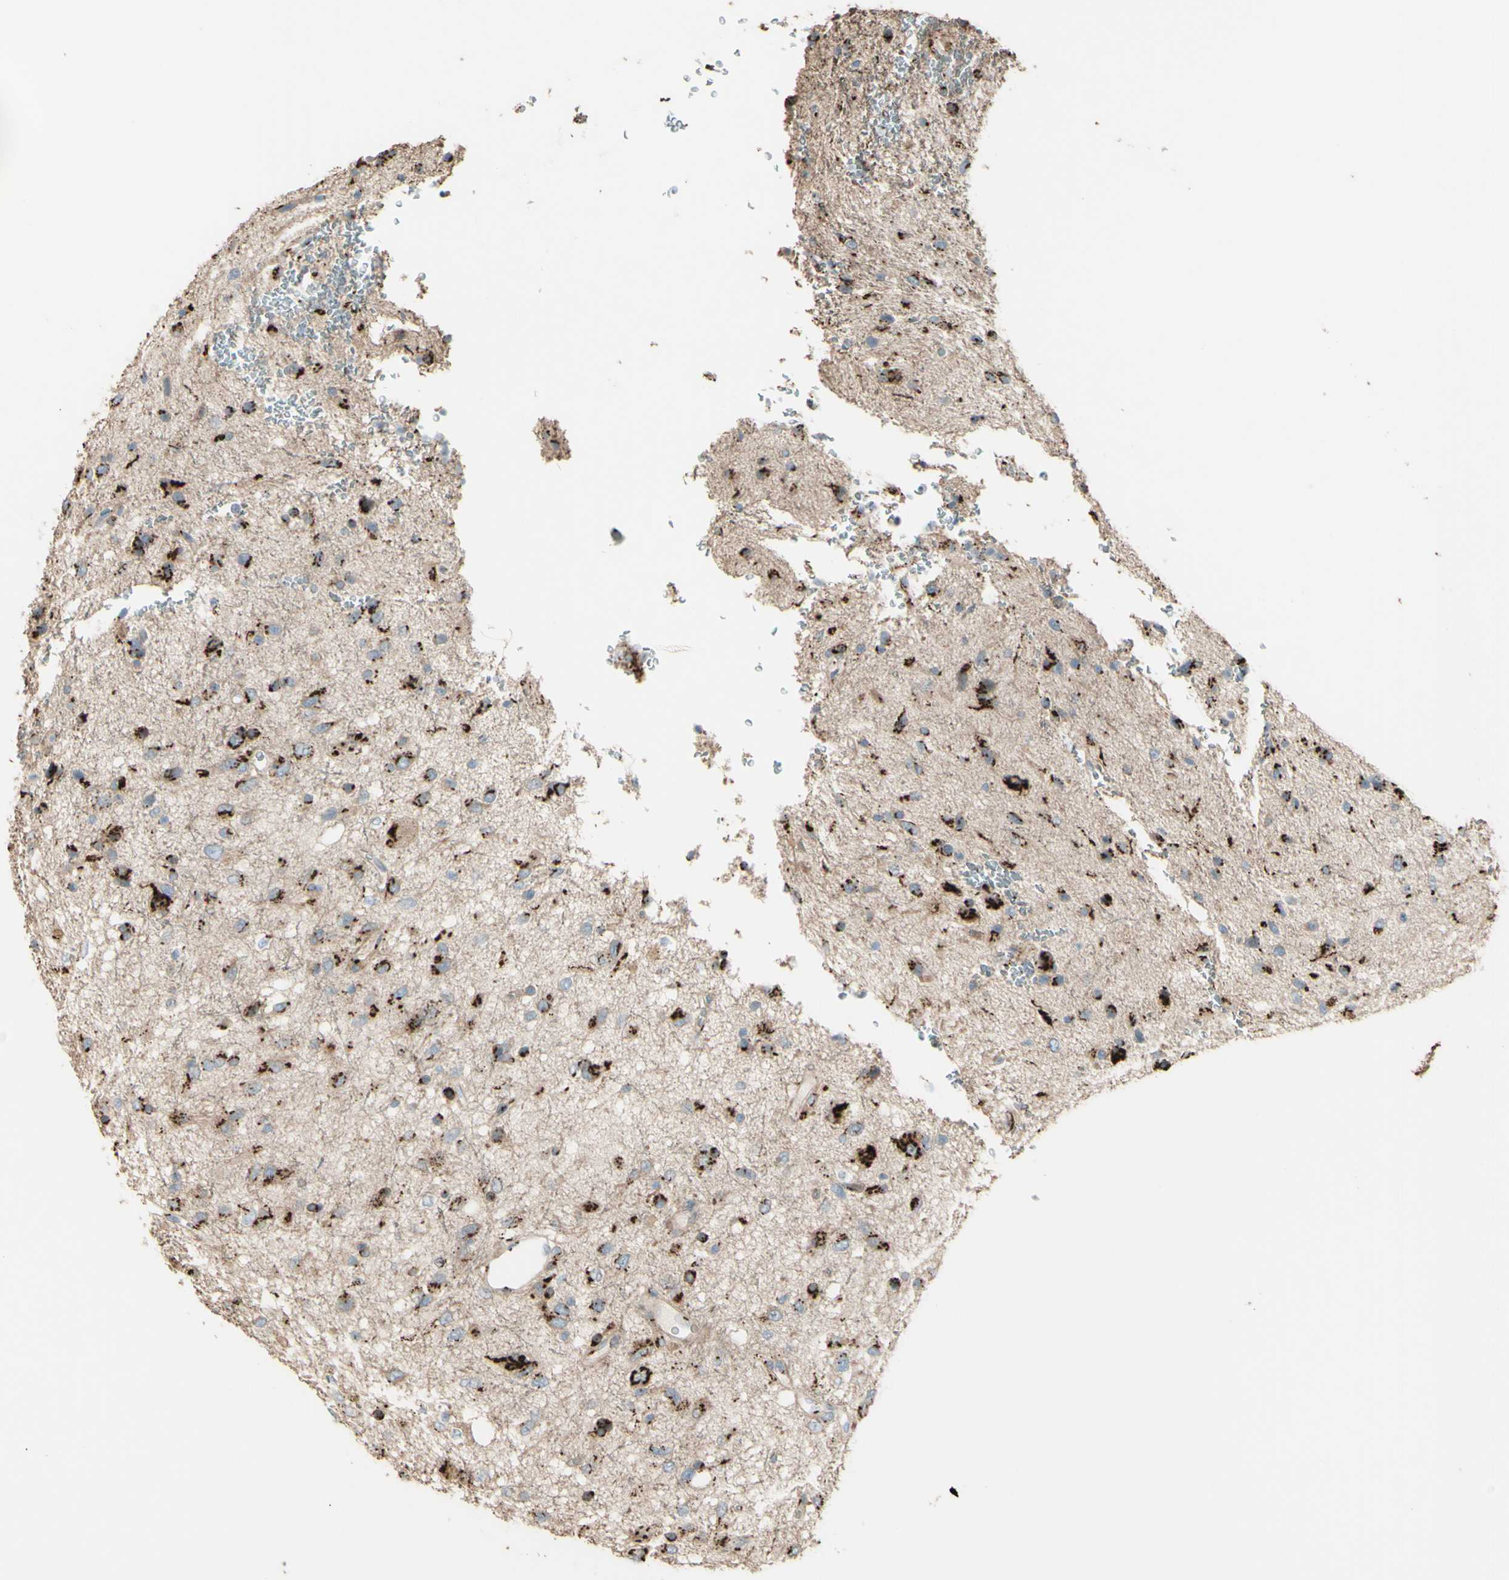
{"staining": {"intensity": "moderate", "quantity": ">75%", "location": "cytoplasmic/membranous"}, "tissue": "glioma", "cell_type": "Tumor cells", "image_type": "cancer", "snomed": [{"axis": "morphology", "description": "Glioma, malignant, Low grade"}, {"axis": "topography", "description": "Brain"}], "caption": "Immunohistochemistry (IHC) of glioma exhibits medium levels of moderate cytoplasmic/membranous positivity in about >75% of tumor cells.", "gene": "BPNT2", "patient": {"sex": "male", "age": 77}}